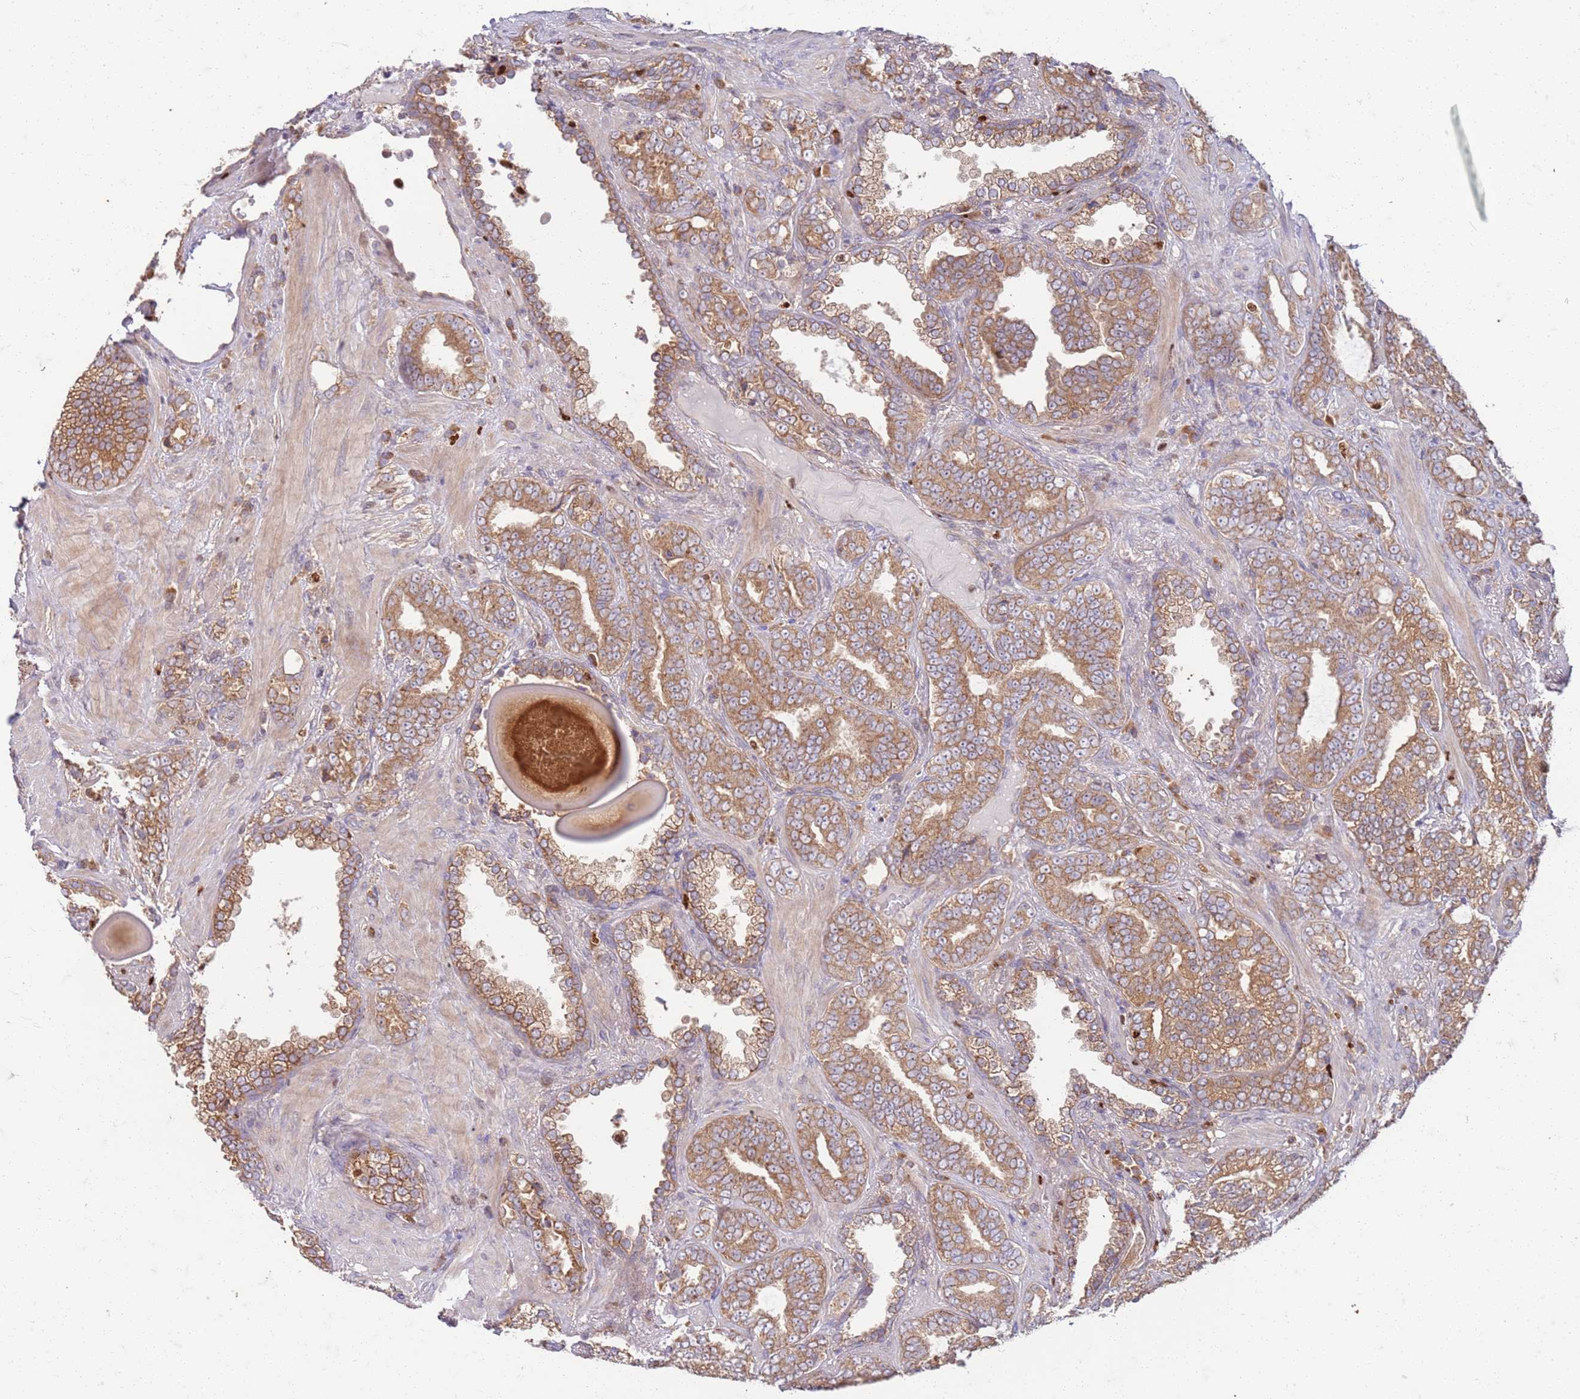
{"staining": {"intensity": "moderate", "quantity": ">75%", "location": "cytoplasmic/membranous"}, "tissue": "prostate cancer", "cell_type": "Tumor cells", "image_type": "cancer", "snomed": [{"axis": "morphology", "description": "Adenocarcinoma, High grade"}, {"axis": "topography", "description": "Prostate and seminal vesicle, NOS"}], "caption": "Tumor cells demonstrate moderate cytoplasmic/membranous expression in about >75% of cells in prostate cancer (adenocarcinoma (high-grade)). Nuclei are stained in blue.", "gene": "OSBP", "patient": {"sex": "male", "age": 67}}